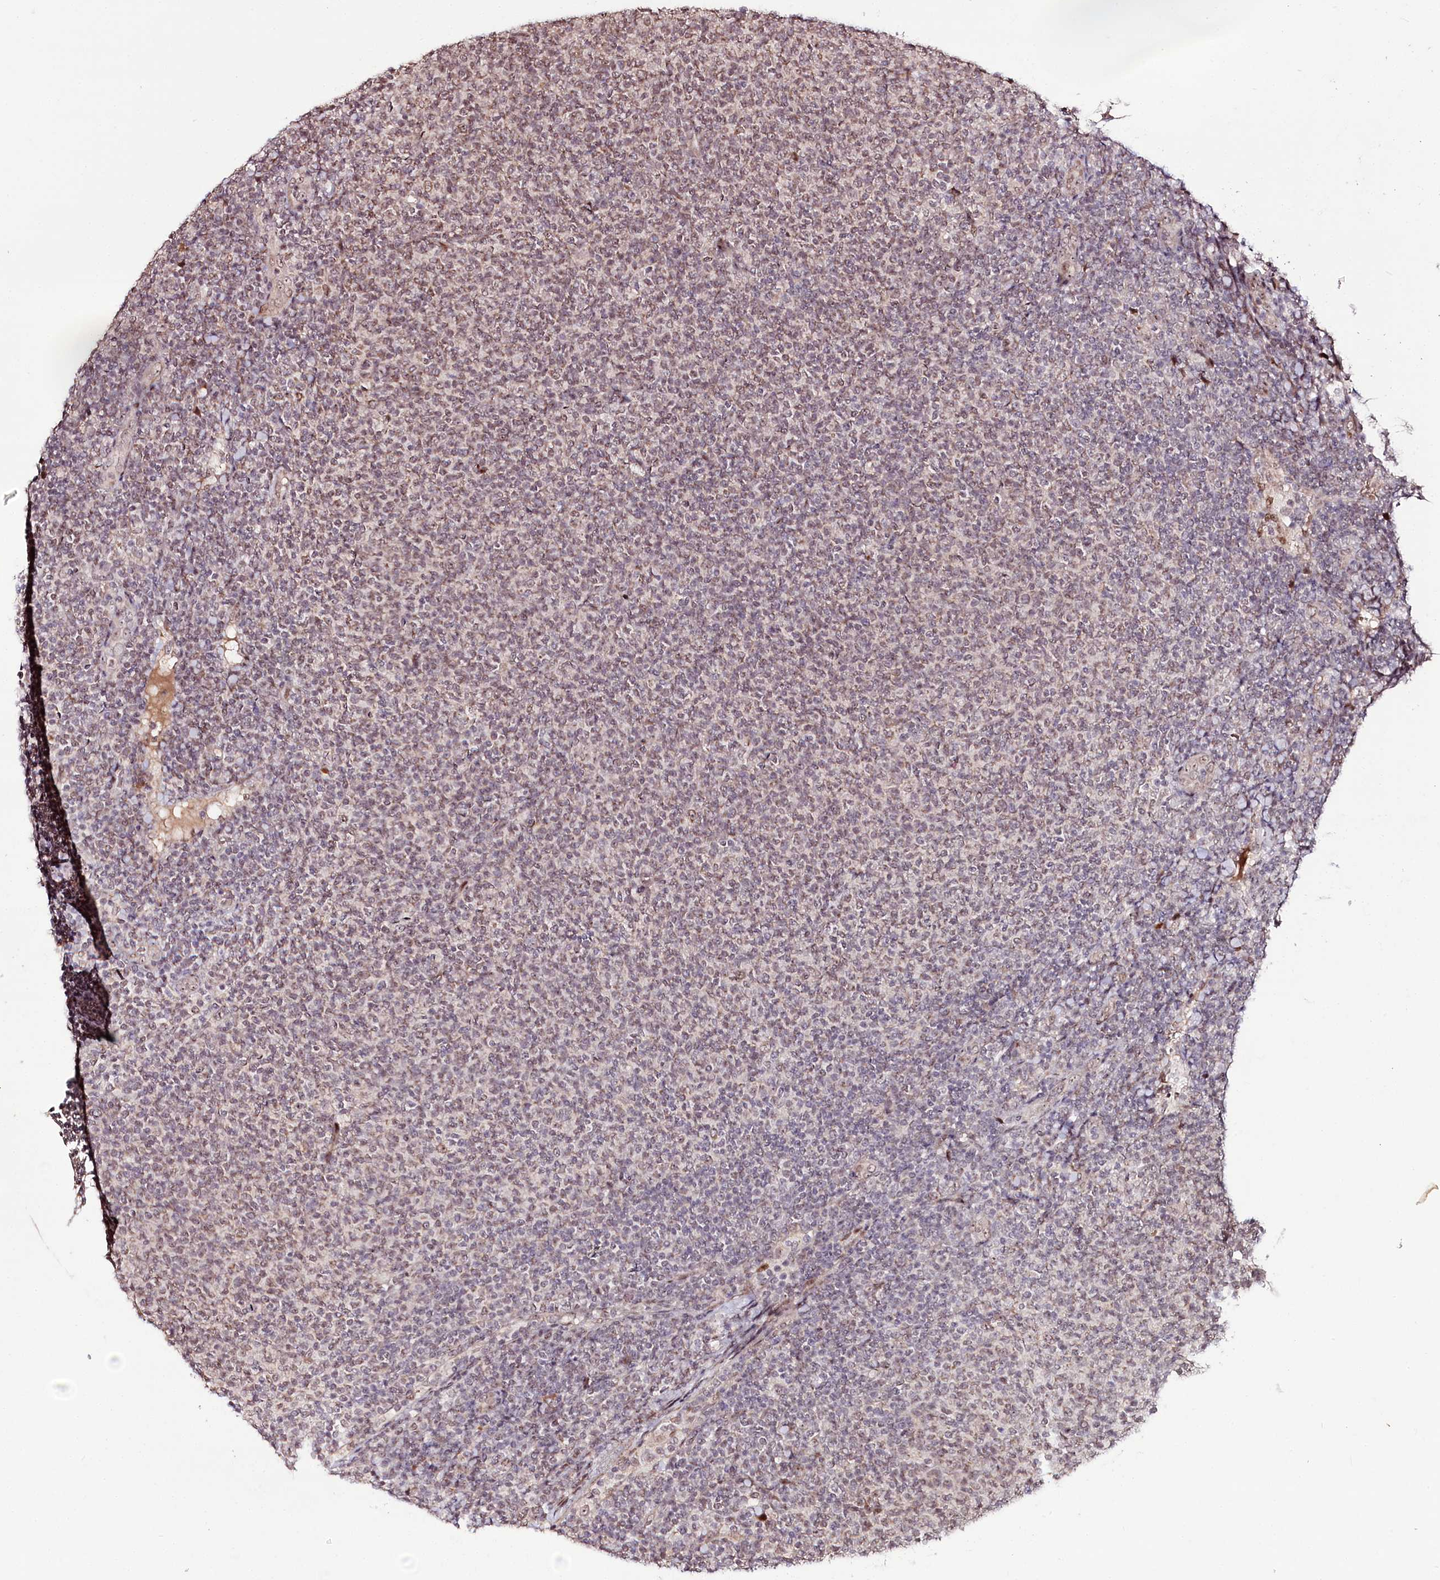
{"staining": {"intensity": "weak", "quantity": "25%-75%", "location": "nuclear"}, "tissue": "lymphoma", "cell_type": "Tumor cells", "image_type": "cancer", "snomed": [{"axis": "morphology", "description": "Malignant lymphoma, non-Hodgkin's type, Low grade"}, {"axis": "topography", "description": "Lymph node"}], "caption": "This is a micrograph of IHC staining of low-grade malignant lymphoma, non-Hodgkin's type, which shows weak positivity in the nuclear of tumor cells.", "gene": "DMP1", "patient": {"sex": "male", "age": 66}}